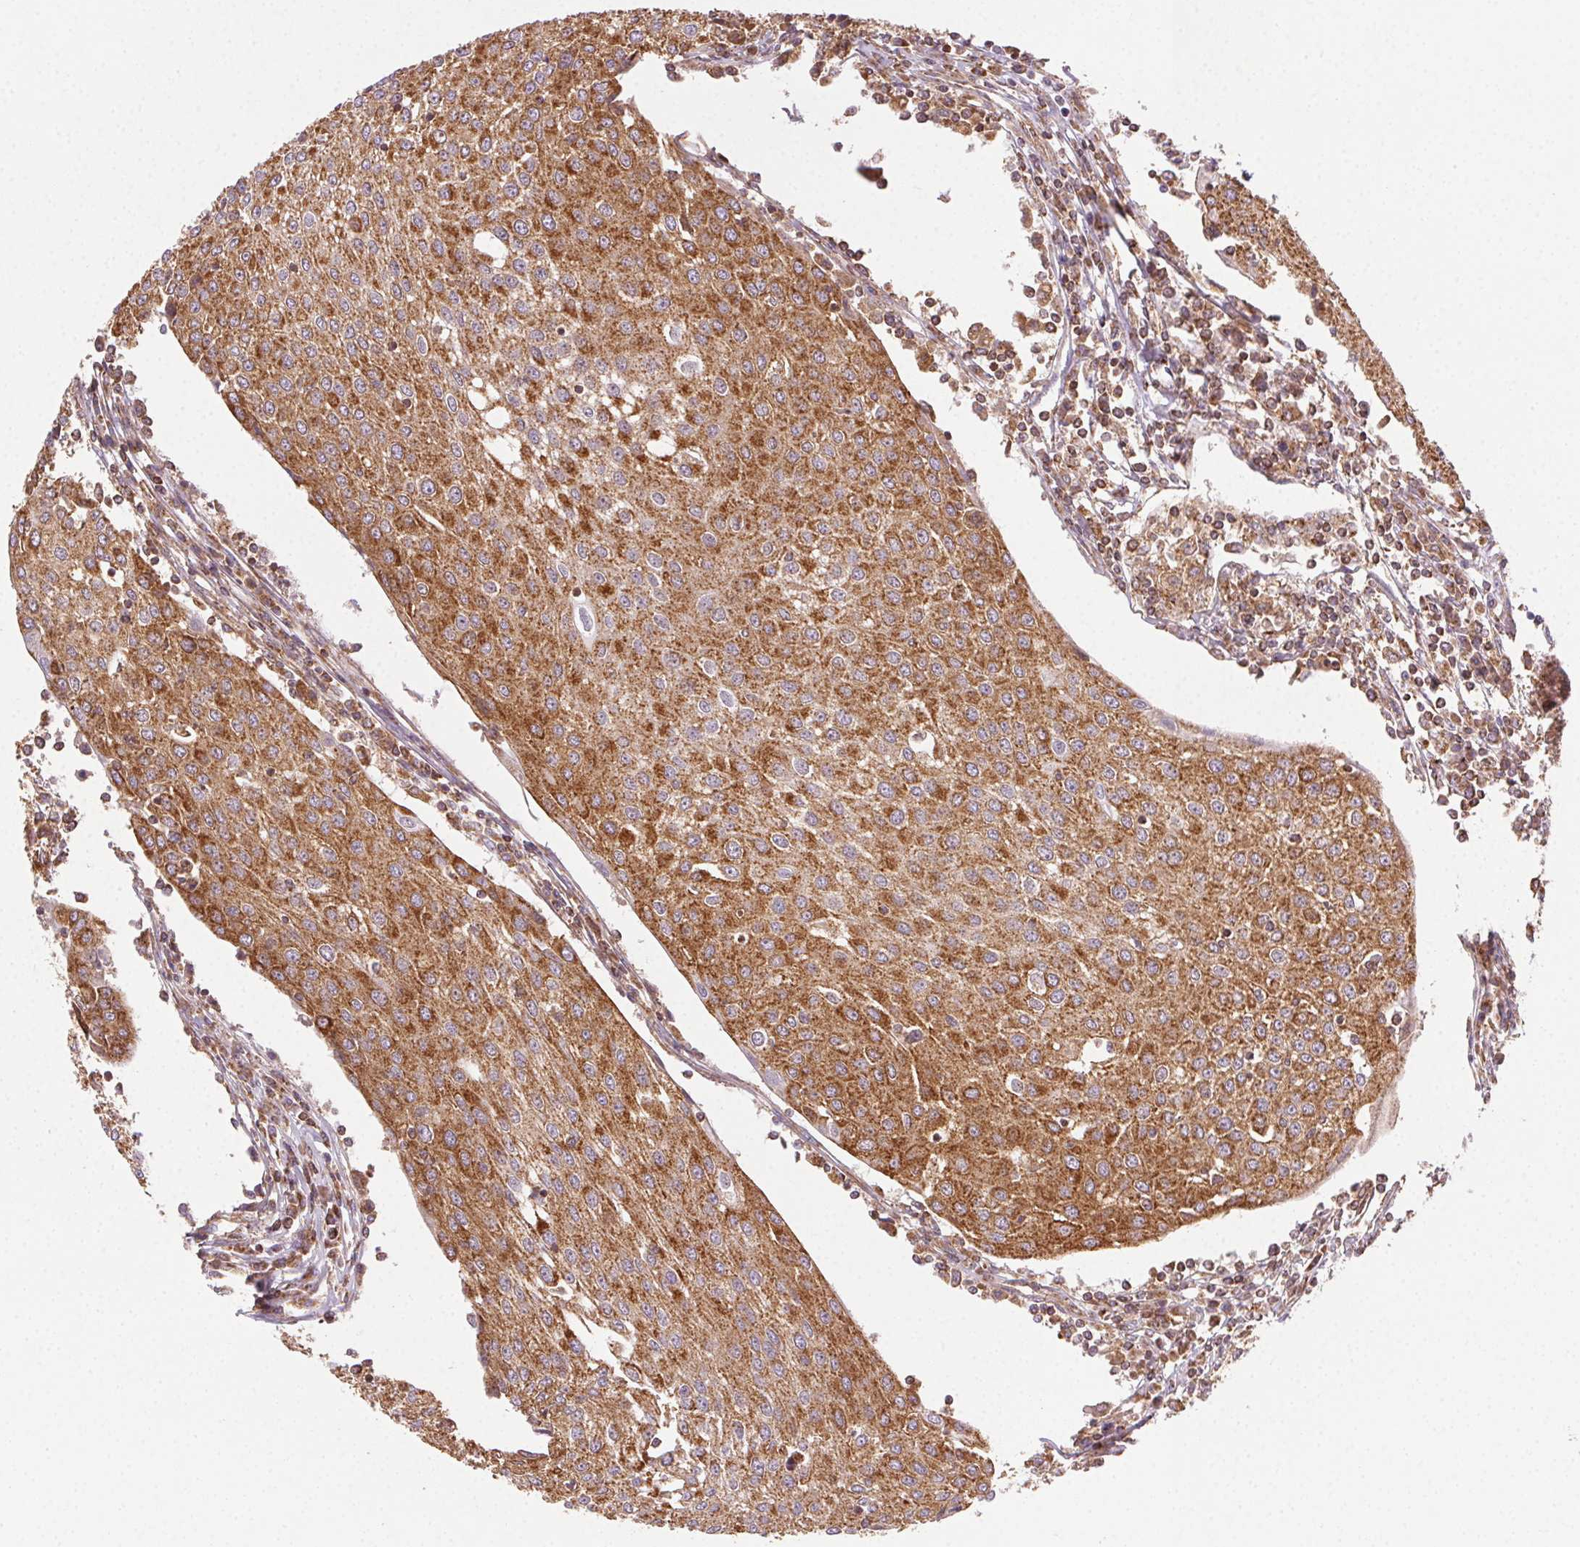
{"staining": {"intensity": "strong", "quantity": ">75%", "location": "cytoplasmic/membranous"}, "tissue": "urothelial cancer", "cell_type": "Tumor cells", "image_type": "cancer", "snomed": [{"axis": "morphology", "description": "Urothelial carcinoma, High grade"}, {"axis": "topography", "description": "Urinary bladder"}], "caption": "Urothelial carcinoma (high-grade) tissue demonstrates strong cytoplasmic/membranous staining in approximately >75% of tumor cells, visualized by immunohistochemistry.", "gene": "CLPB", "patient": {"sex": "female", "age": 85}}